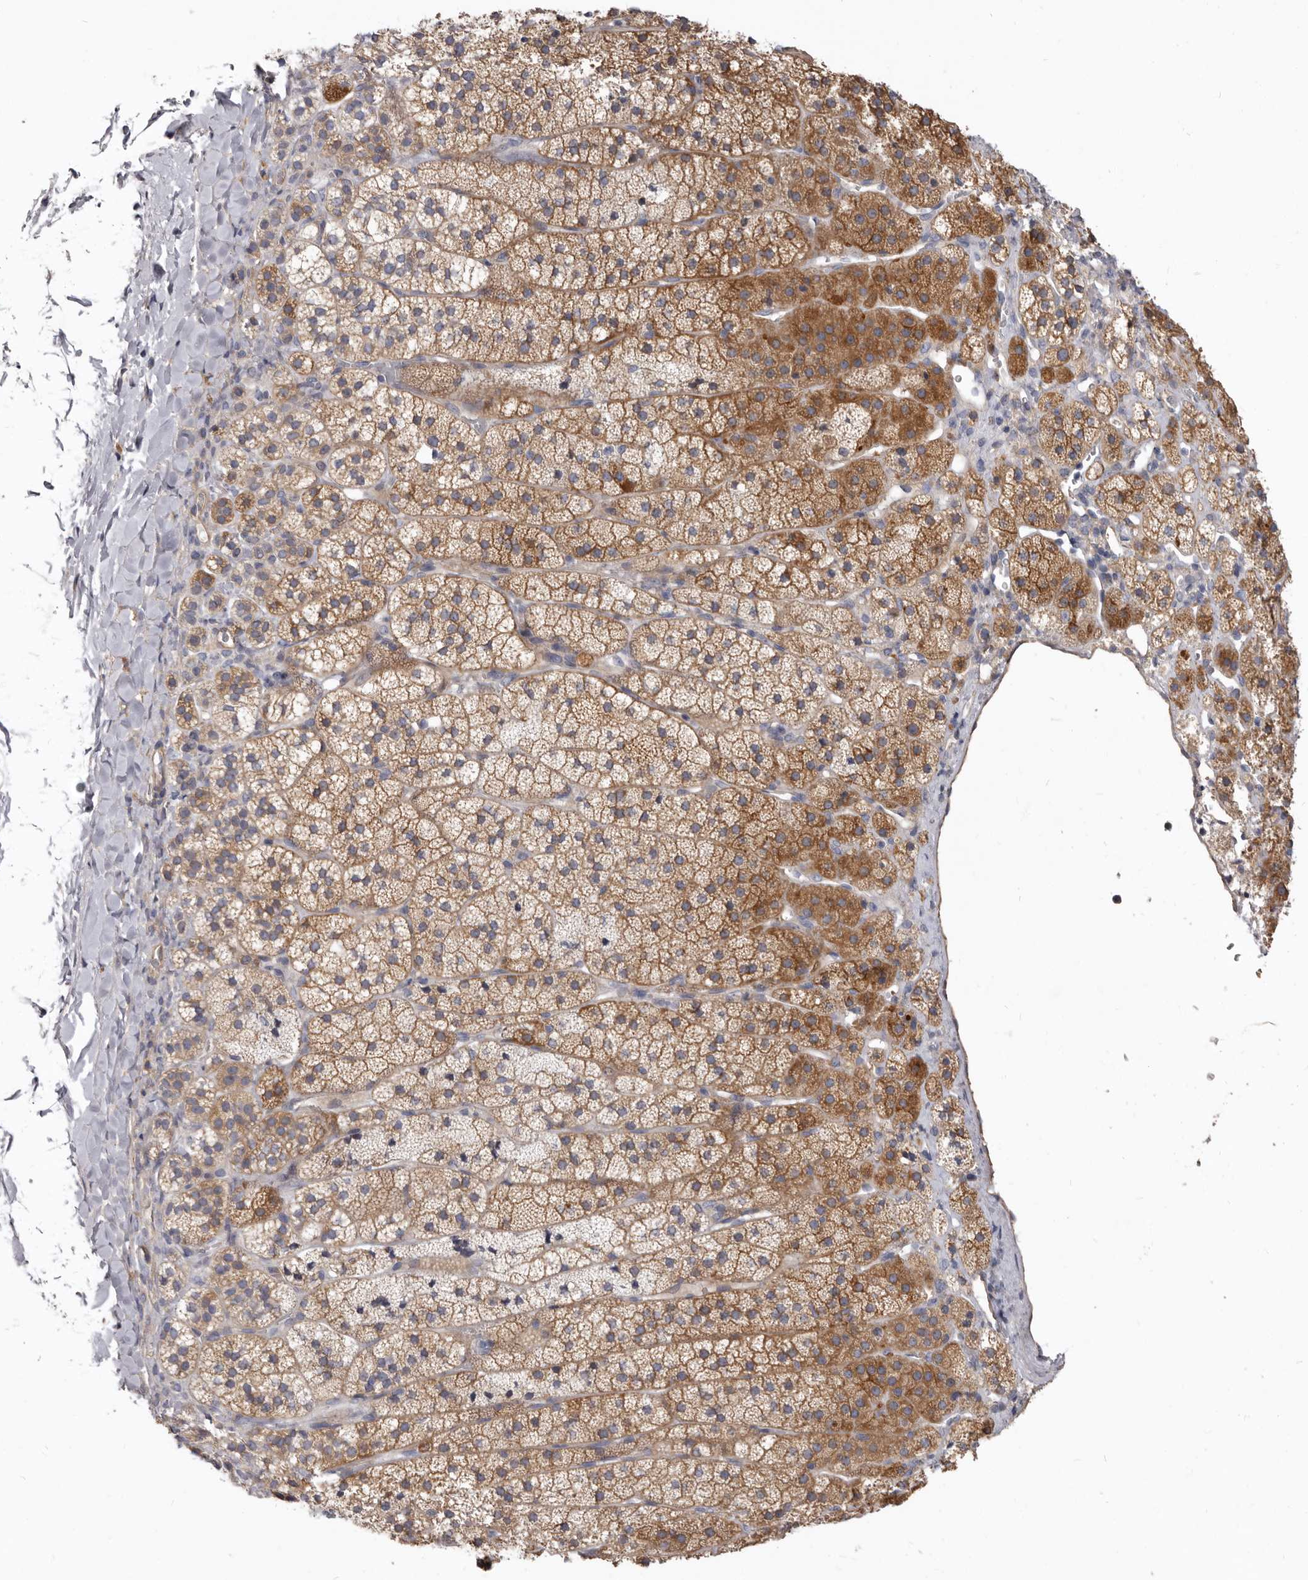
{"staining": {"intensity": "moderate", "quantity": "25%-75%", "location": "cytoplasmic/membranous"}, "tissue": "adrenal gland", "cell_type": "Glandular cells", "image_type": "normal", "snomed": [{"axis": "morphology", "description": "Normal tissue, NOS"}, {"axis": "topography", "description": "Adrenal gland"}], "caption": "Human adrenal gland stained with a protein marker reveals moderate staining in glandular cells.", "gene": "FMO2", "patient": {"sex": "female", "age": 44}}